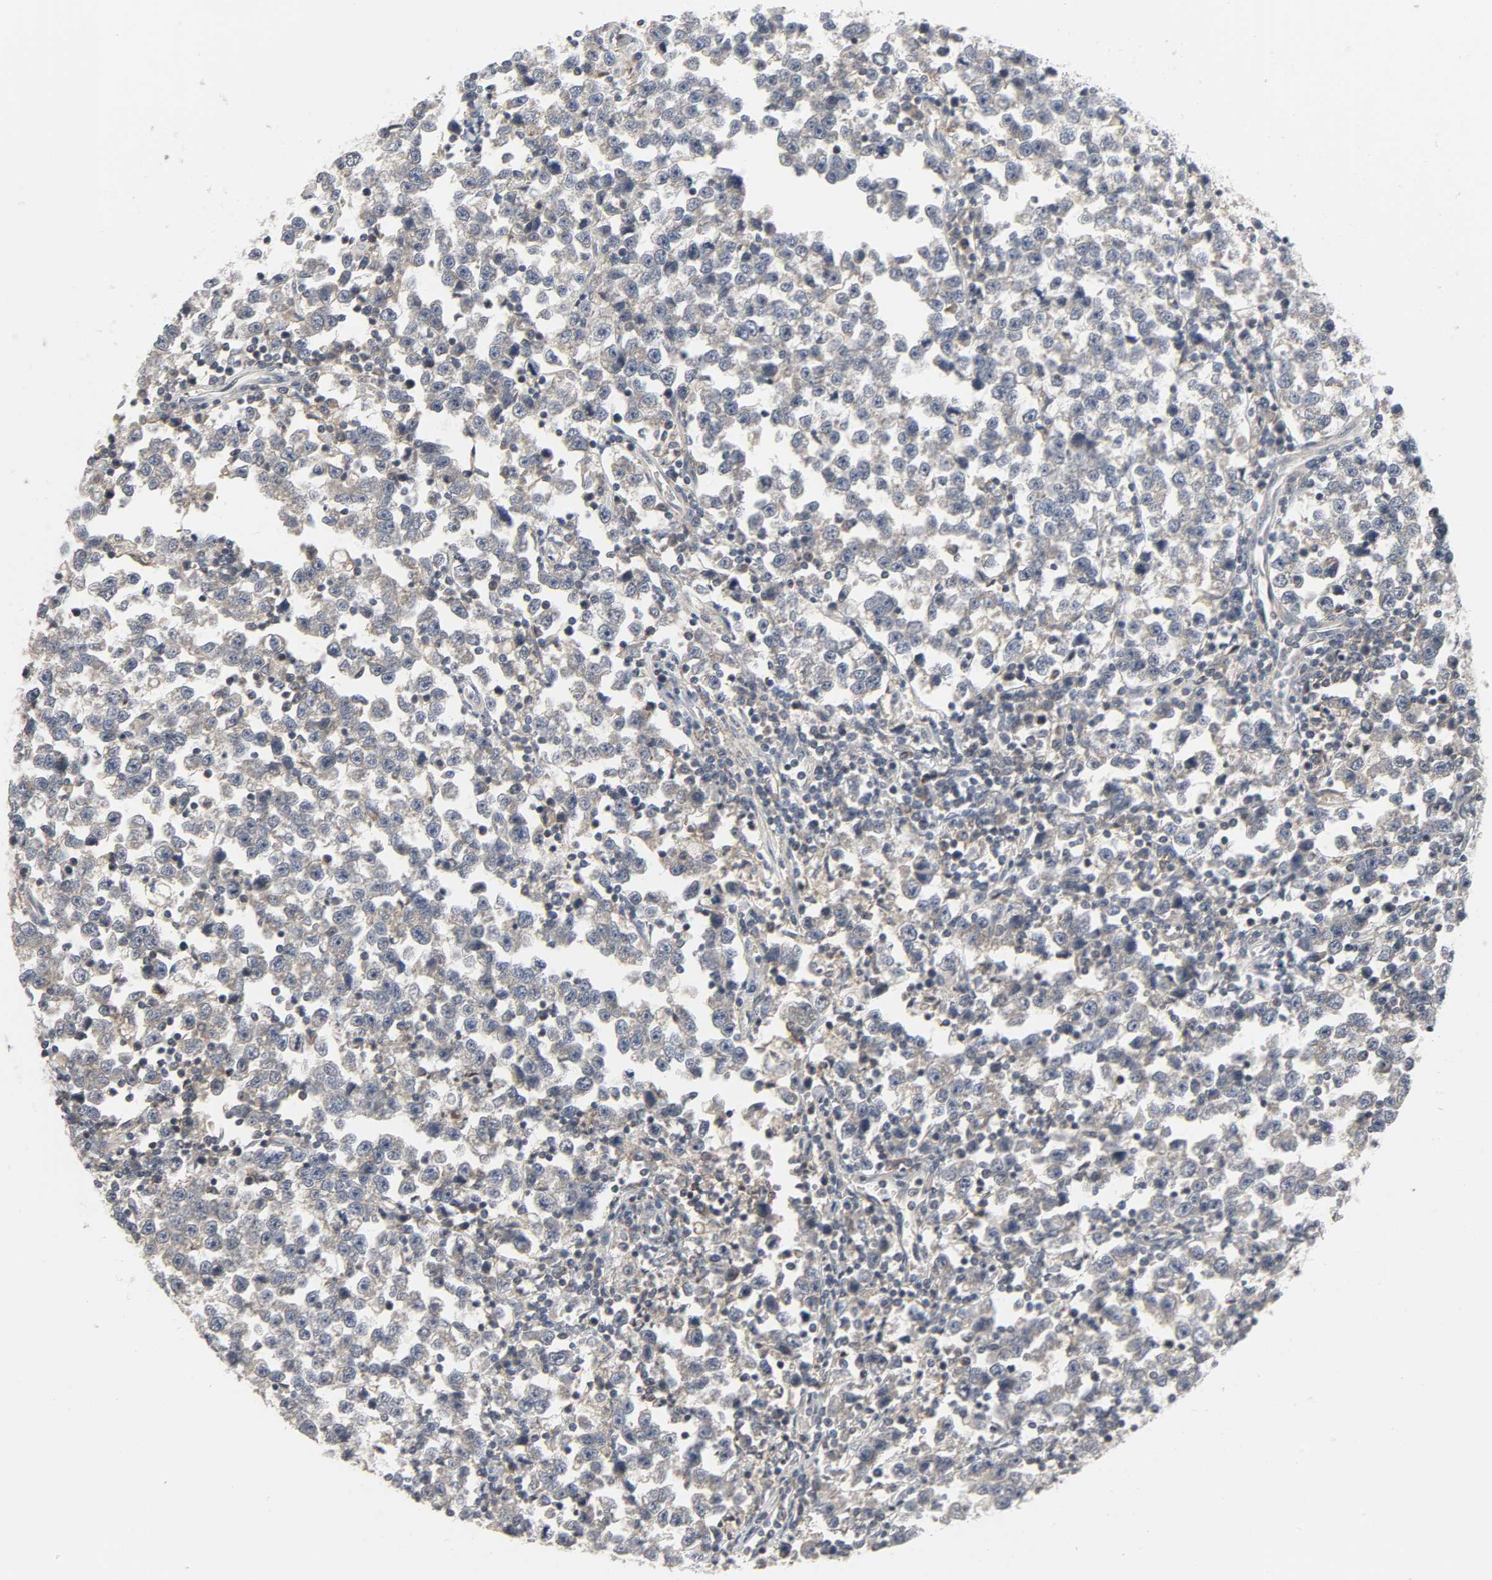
{"staining": {"intensity": "moderate", "quantity": ">75%", "location": "cytoplasmic/membranous"}, "tissue": "testis cancer", "cell_type": "Tumor cells", "image_type": "cancer", "snomed": [{"axis": "morphology", "description": "Seminoma, NOS"}, {"axis": "topography", "description": "Testis"}], "caption": "A histopathology image of testis cancer stained for a protein demonstrates moderate cytoplasmic/membranous brown staining in tumor cells.", "gene": "CLIP1", "patient": {"sex": "male", "age": 43}}